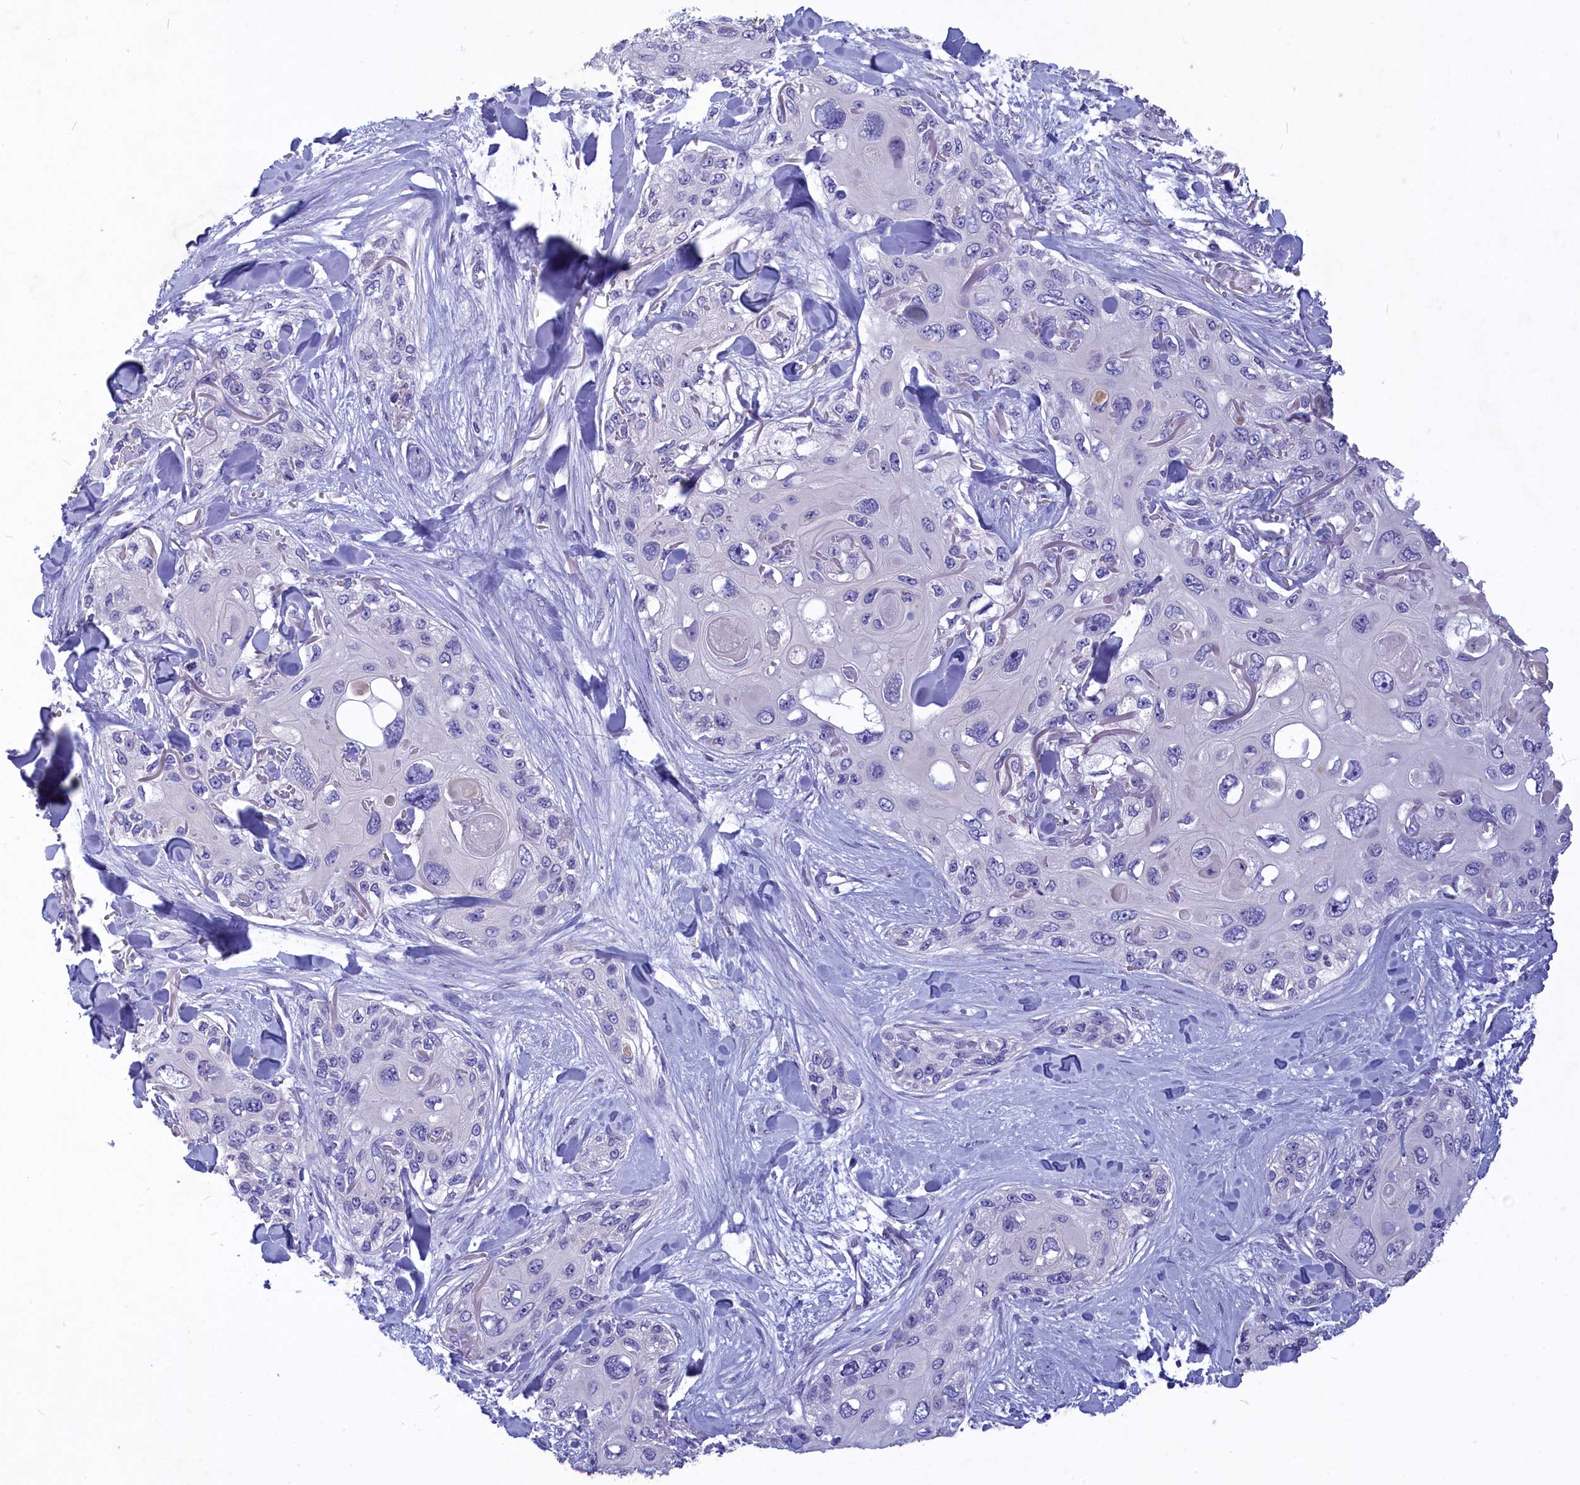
{"staining": {"intensity": "negative", "quantity": "none", "location": "none"}, "tissue": "skin cancer", "cell_type": "Tumor cells", "image_type": "cancer", "snomed": [{"axis": "morphology", "description": "Normal tissue, NOS"}, {"axis": "morphology", "description": "Squamous cell carcinoma, NOS"}, {"axis": "topography", "description": "Skin"}], "caption": "Immunohistochemistry (IHC) image of neoplastic tissue: human skin cancer stained with DAB (3,3'-diaminobenzidine) displays no significant protein positivity in tumor cells. (DAB IHC, high magnification).", "gene": "DEFB119", "patient": {"sex": "male", "age": 72}}